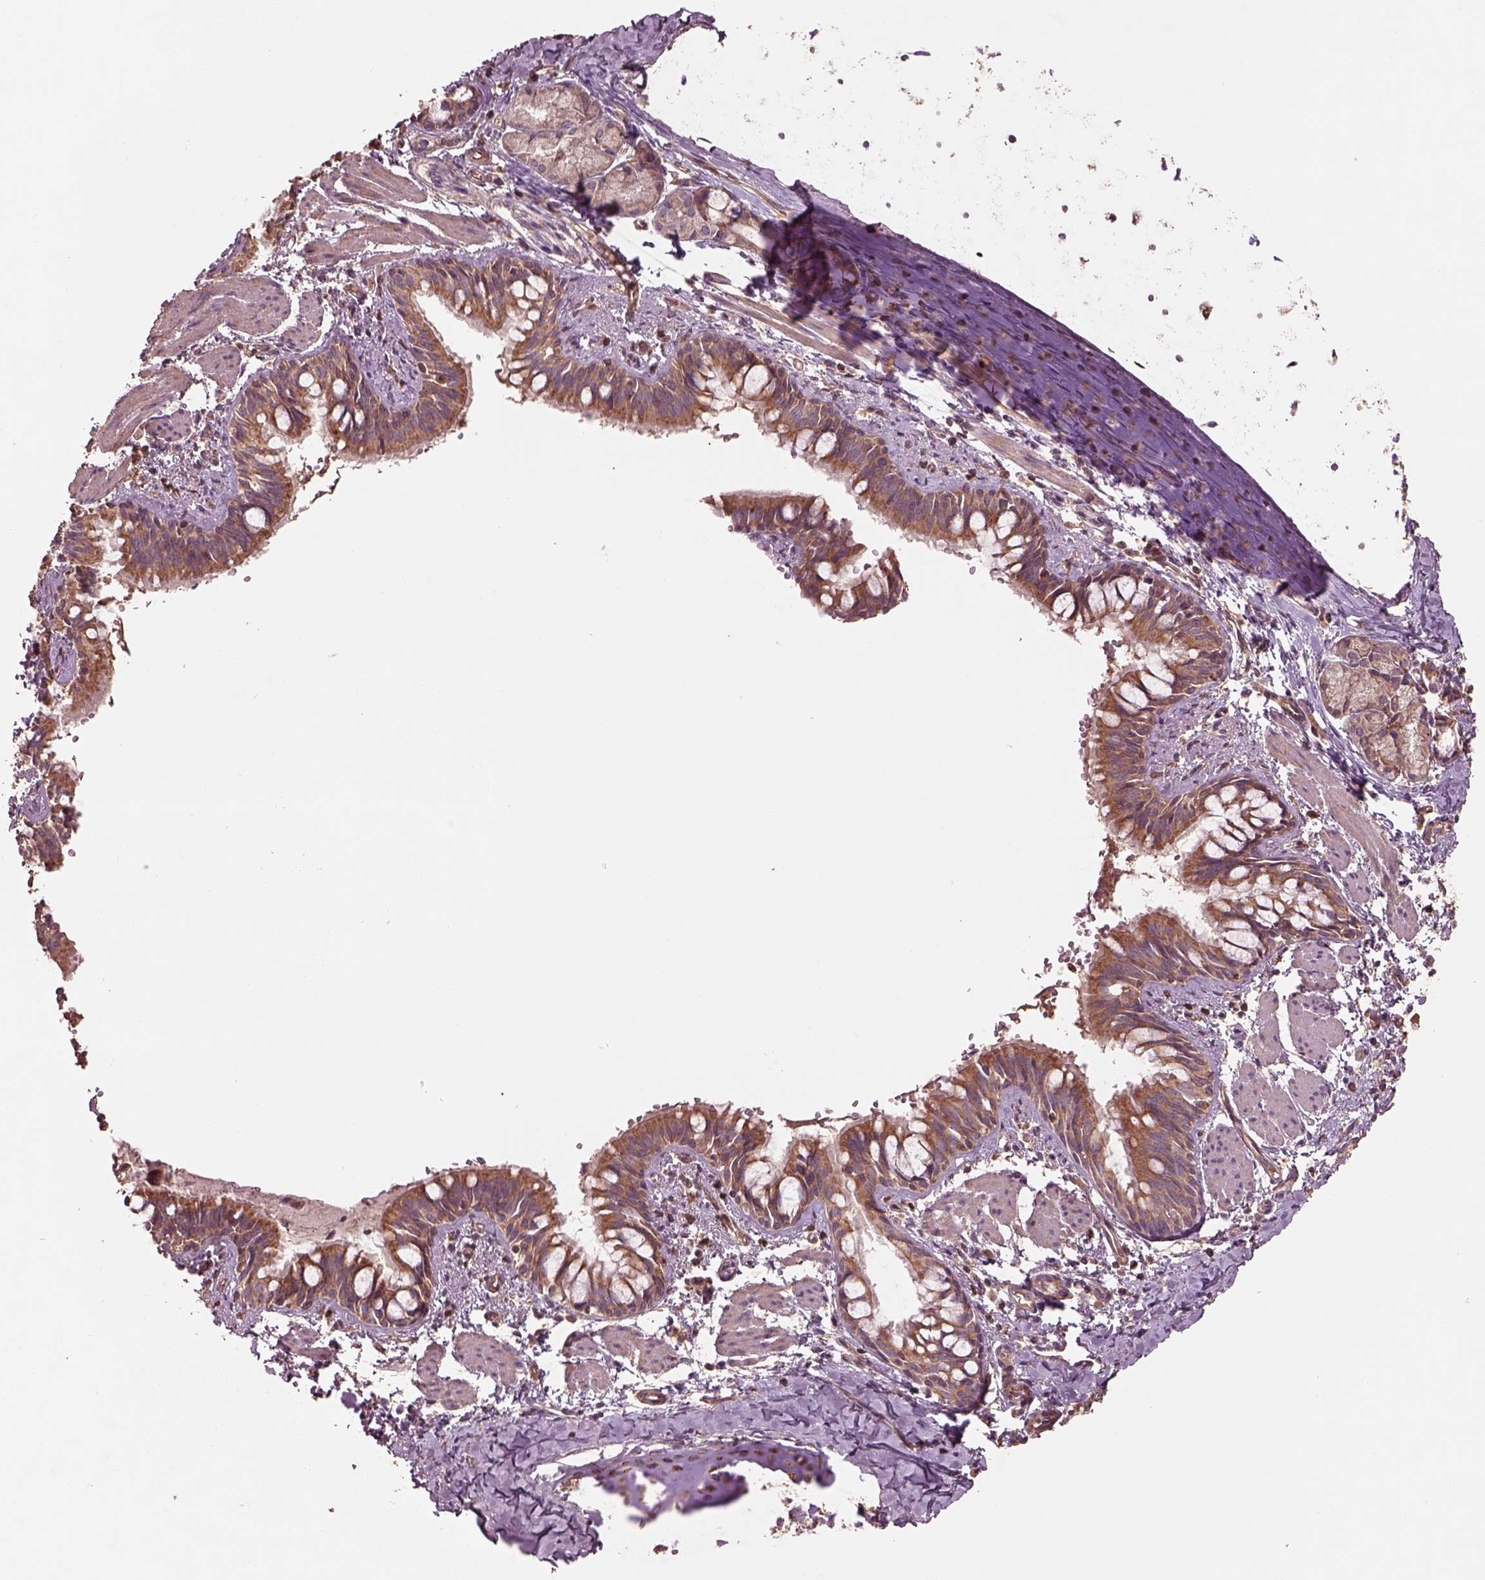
{"staining": {"intensity": "strong", "quantity": "25%-75%", "location": "cytoplasmic/membranous"}, "tissue": "bronchus", "cell_type": "Respiratory epithelial cells", "image_type": "normal", "snomed": [{"axis": "morphology", "description": "Normal tissue, NOS"}, {"axis": "topography", "description": "Bronchus"}], "caption": "Bronchus stained with DAB IHC reveals high levels of strong cytoplasmic/membranous staining in about 25%-75% of respiratory epithelial cells.", "gene": "TRADD", "patient": {"sex": "male", "age": 1}}